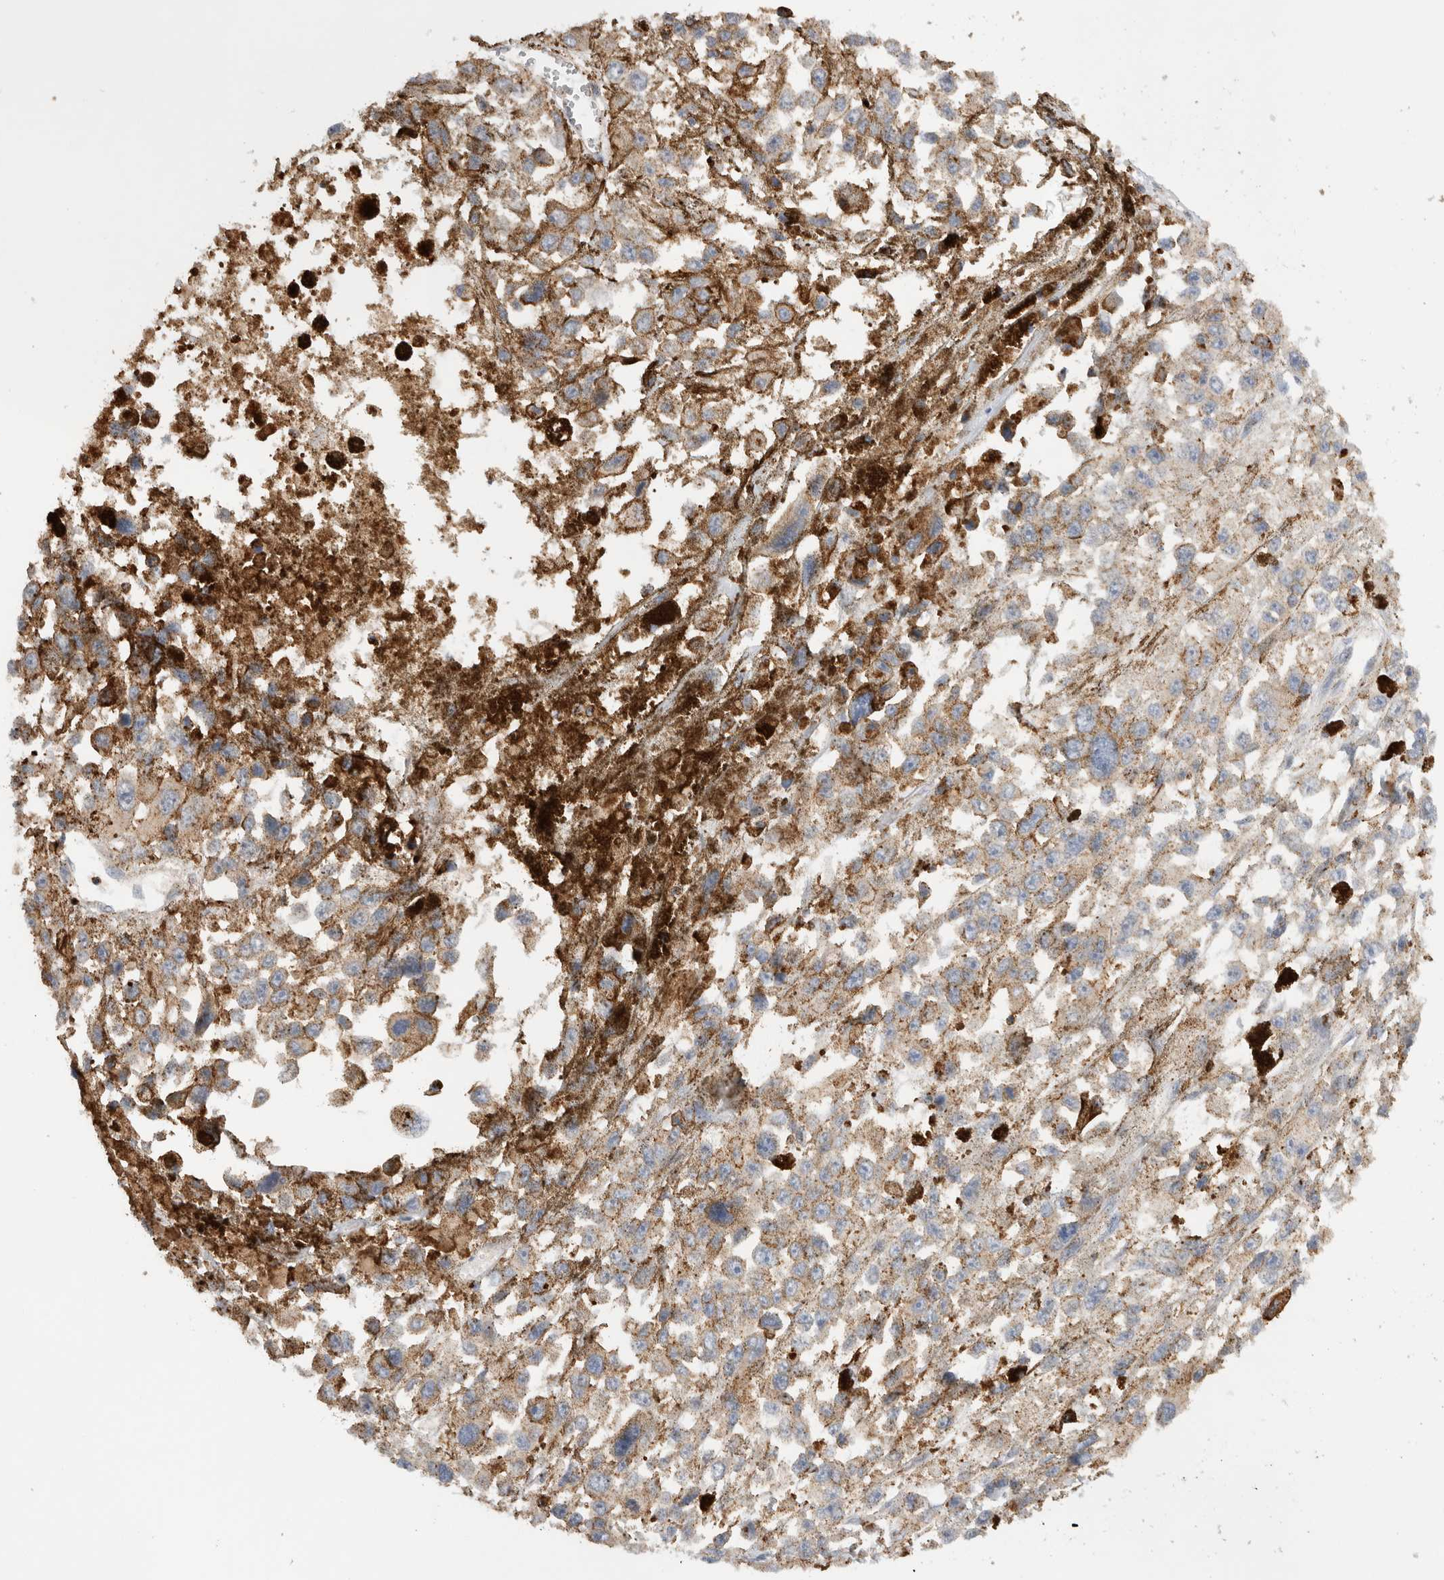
{"staining": {"intensity": "moderate", "quantity": "25%-75%", "location": "cytoplasmic/membranous"}, "tissue": "melanoma", "cell_type": "Tumor cells", "image_type": "cancer", "snomed": [{"axis": "morphology", "description": "Malignant melanoma, Metastatic site"}, {"axis": "topography", "description": "Lymph node"}], "caption": "Immunohistochemistry (IHC) photomicrograph of human melanoma stained for a protein (brown), which displays medium levels of moderate cytoplasmic/membranous expression in approximately 25%-75% of tumor cells.", "gene": "GNS", "patient": {"sex": "male", "age": 59}}